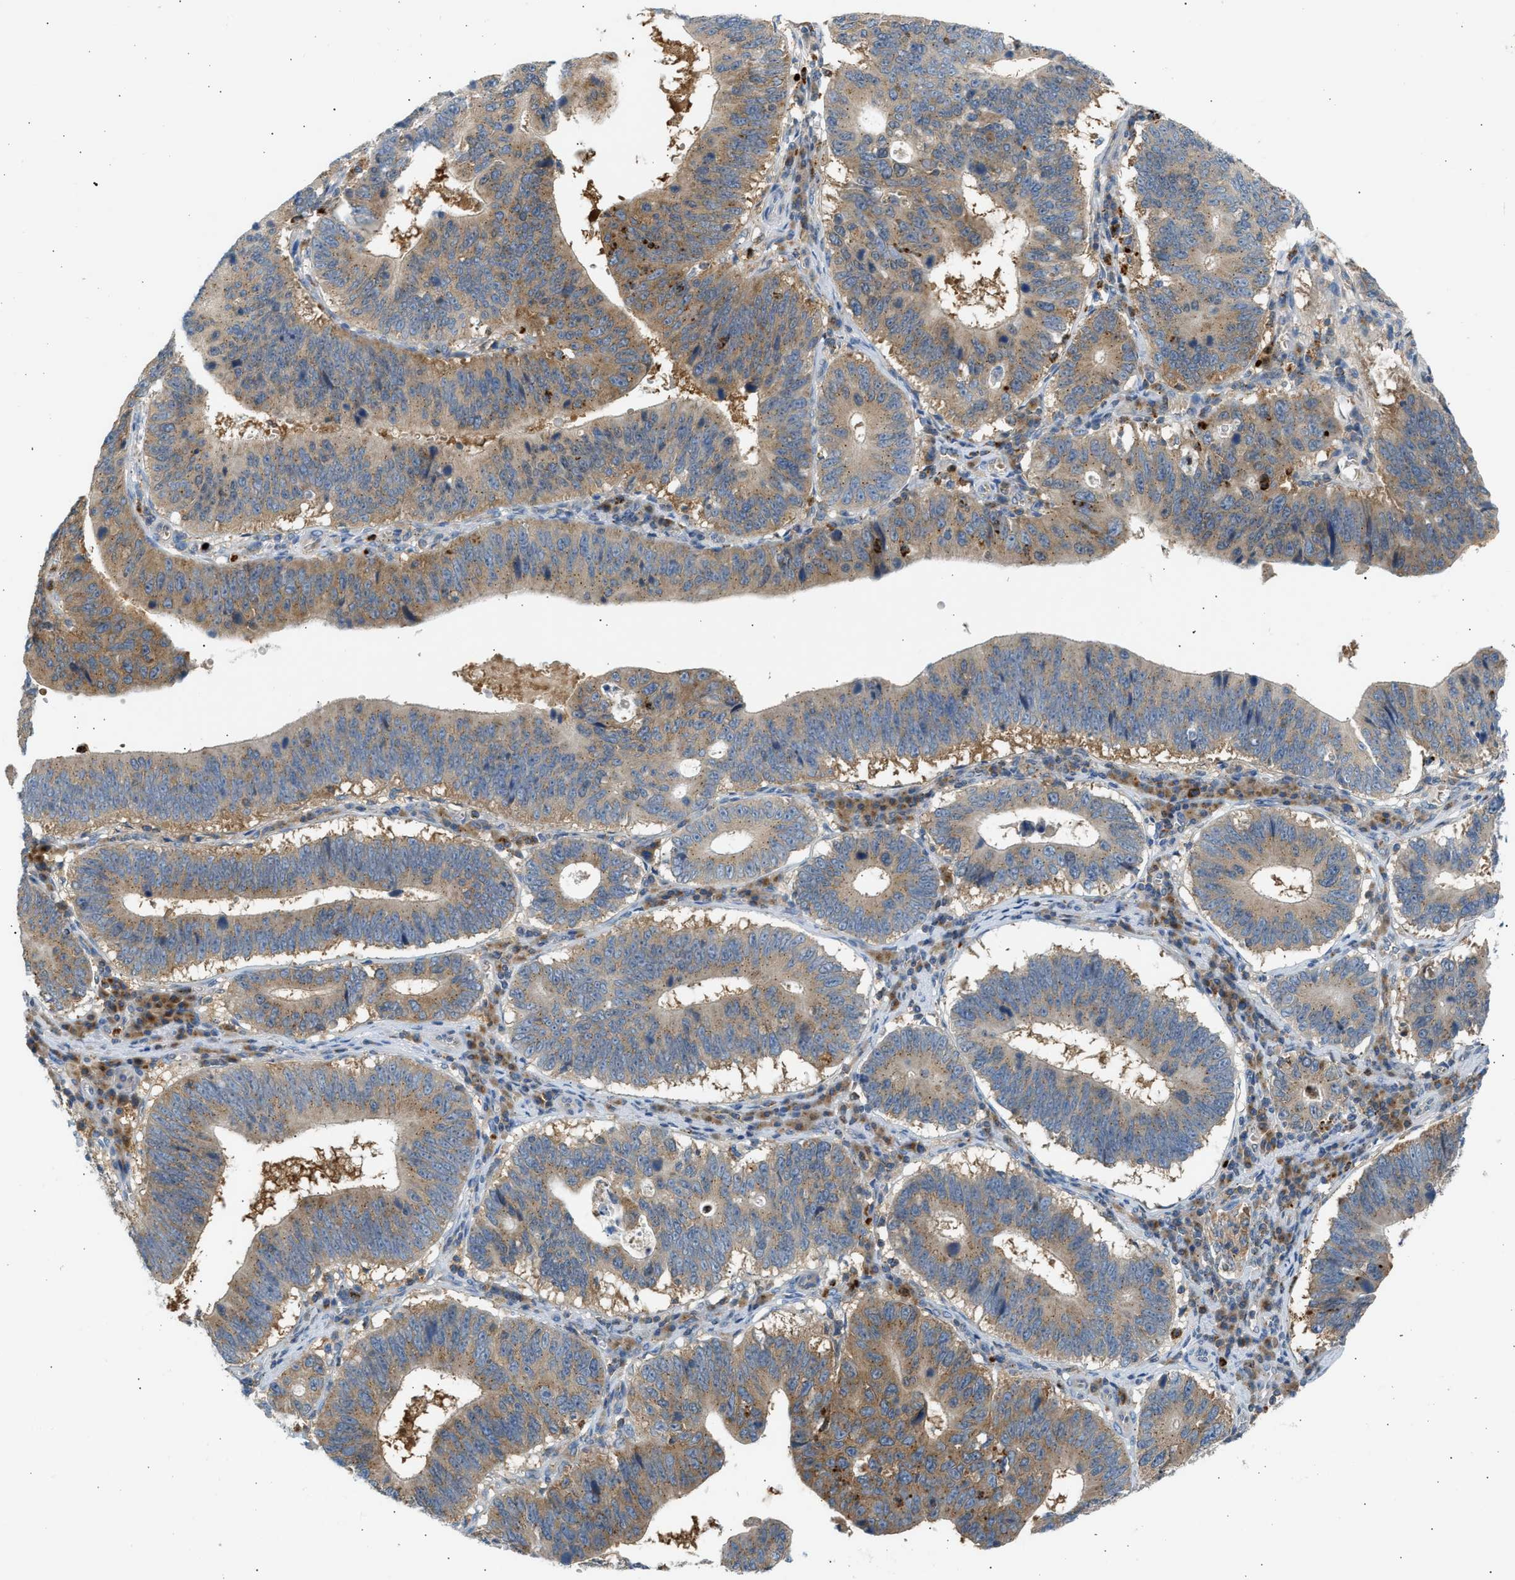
{"staining": {"intensity": "moderate", "quantity": ">75%", "location": "cytoplasmic/membranous"}, "tissue": "stomach cancer", "cell_type": "Tumor cells", "image_type": "cancer", "snomed": [{"axis": "morphology", "description": "Adenocarcinoma, NOS"}, {"axis": "topography", "description": "Stomach"}], "caption": "Stomach cancer stained with a protein marker shows moderate staining in tumor cells.", "gene": "TRIM50", "patient": {"sex": "male", "age": 59}}